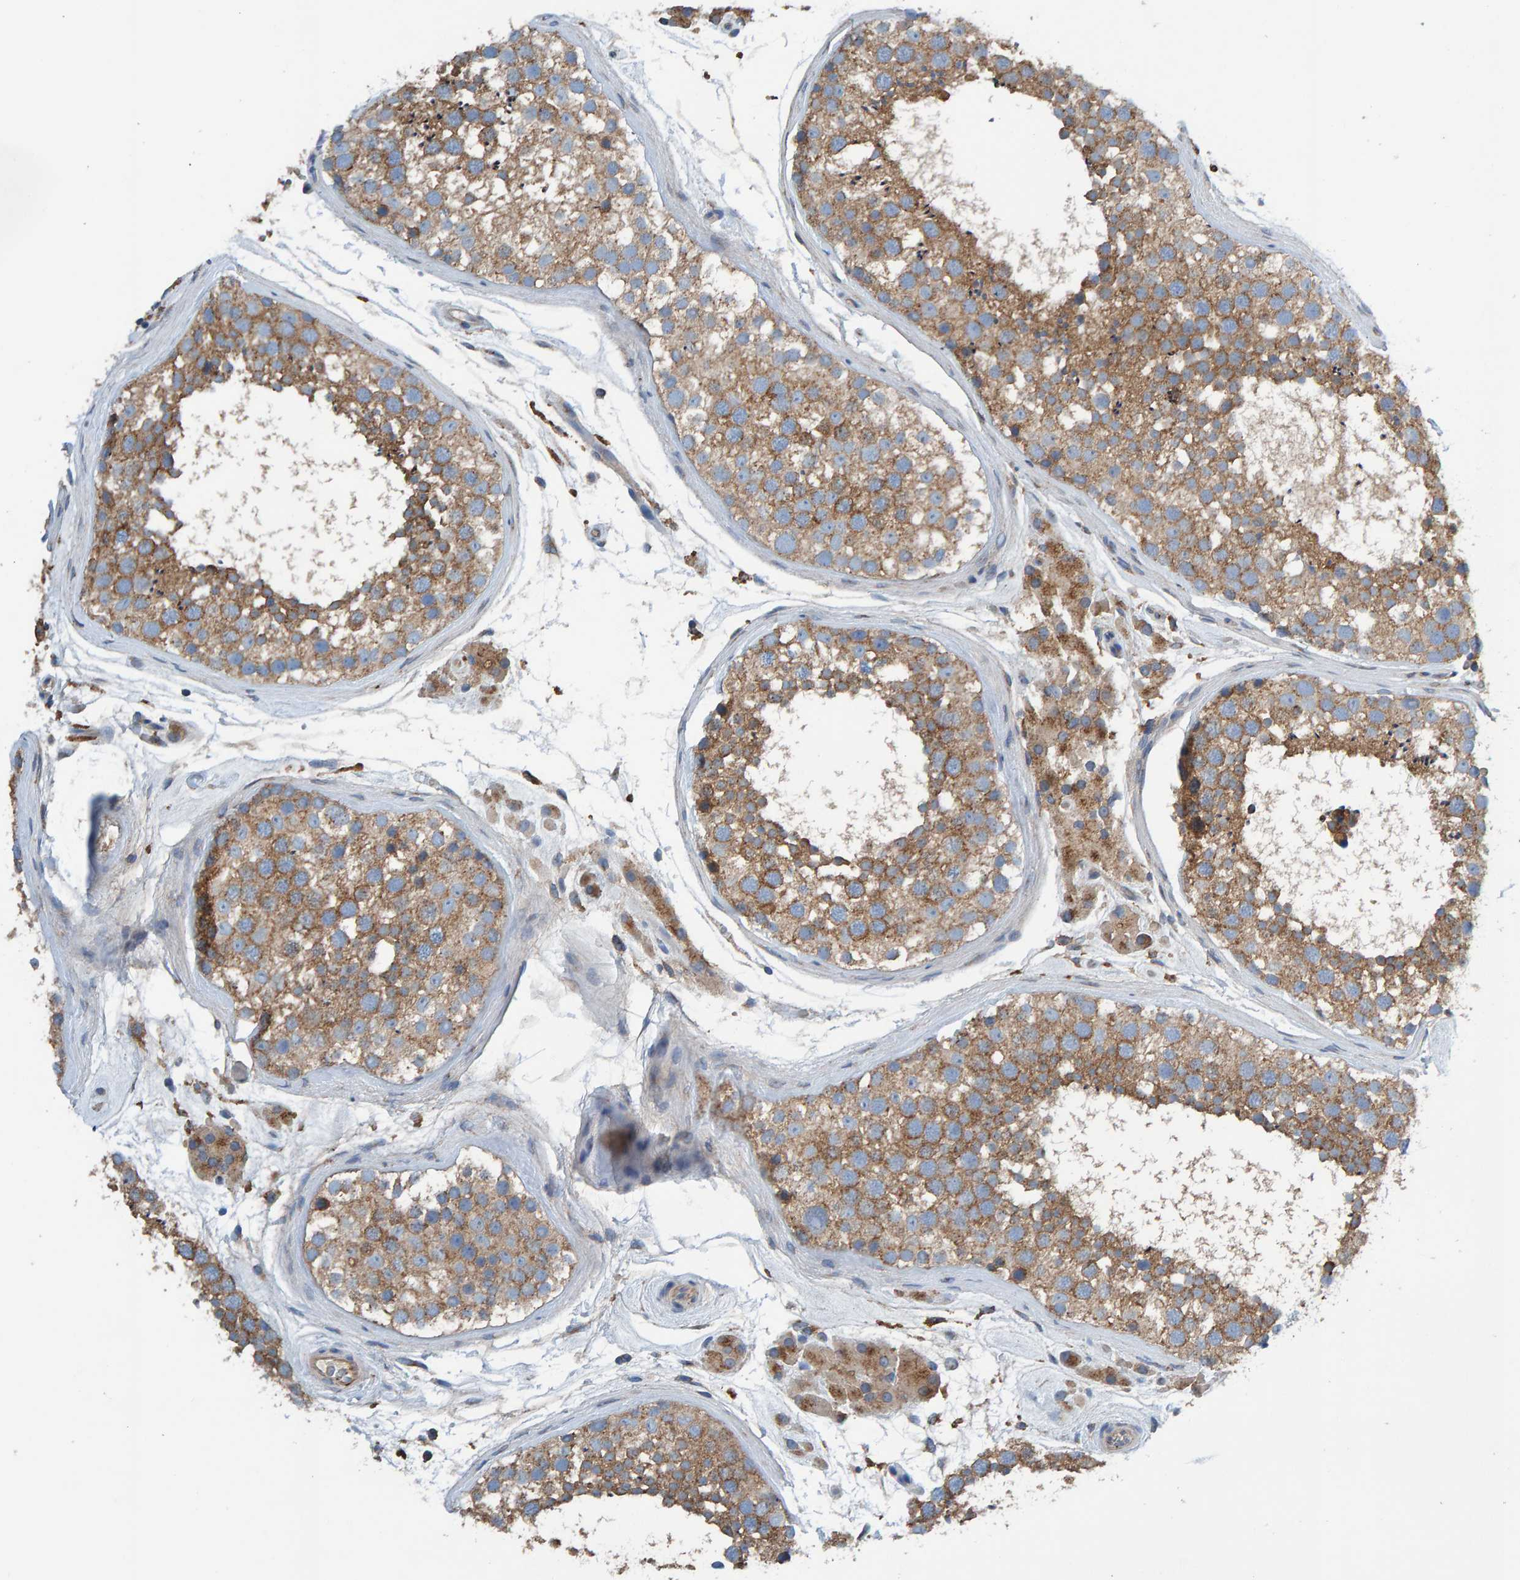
{"staining": {"intensity": "moderate", "quantity": ">75%", "location": "cytoplasmic/membranous"}, "tissue": "testis", "cell_type": "Cells in seminiferous ducts", "image_type": "normal", "snomed": [{"axis": "morphology", "description": "Normal tissue, NOS"}, {"axis": "topography", "description": "Testis"}], "caption": "Immunohistochemical staining of benign human testis exhibits medium levels of moderate cytoplasmic/membranous expression in approximately >75% of cells in seminiferous ducts.", "gene": "MKLN1", "patient": {"sex": "male", "age": 46}}